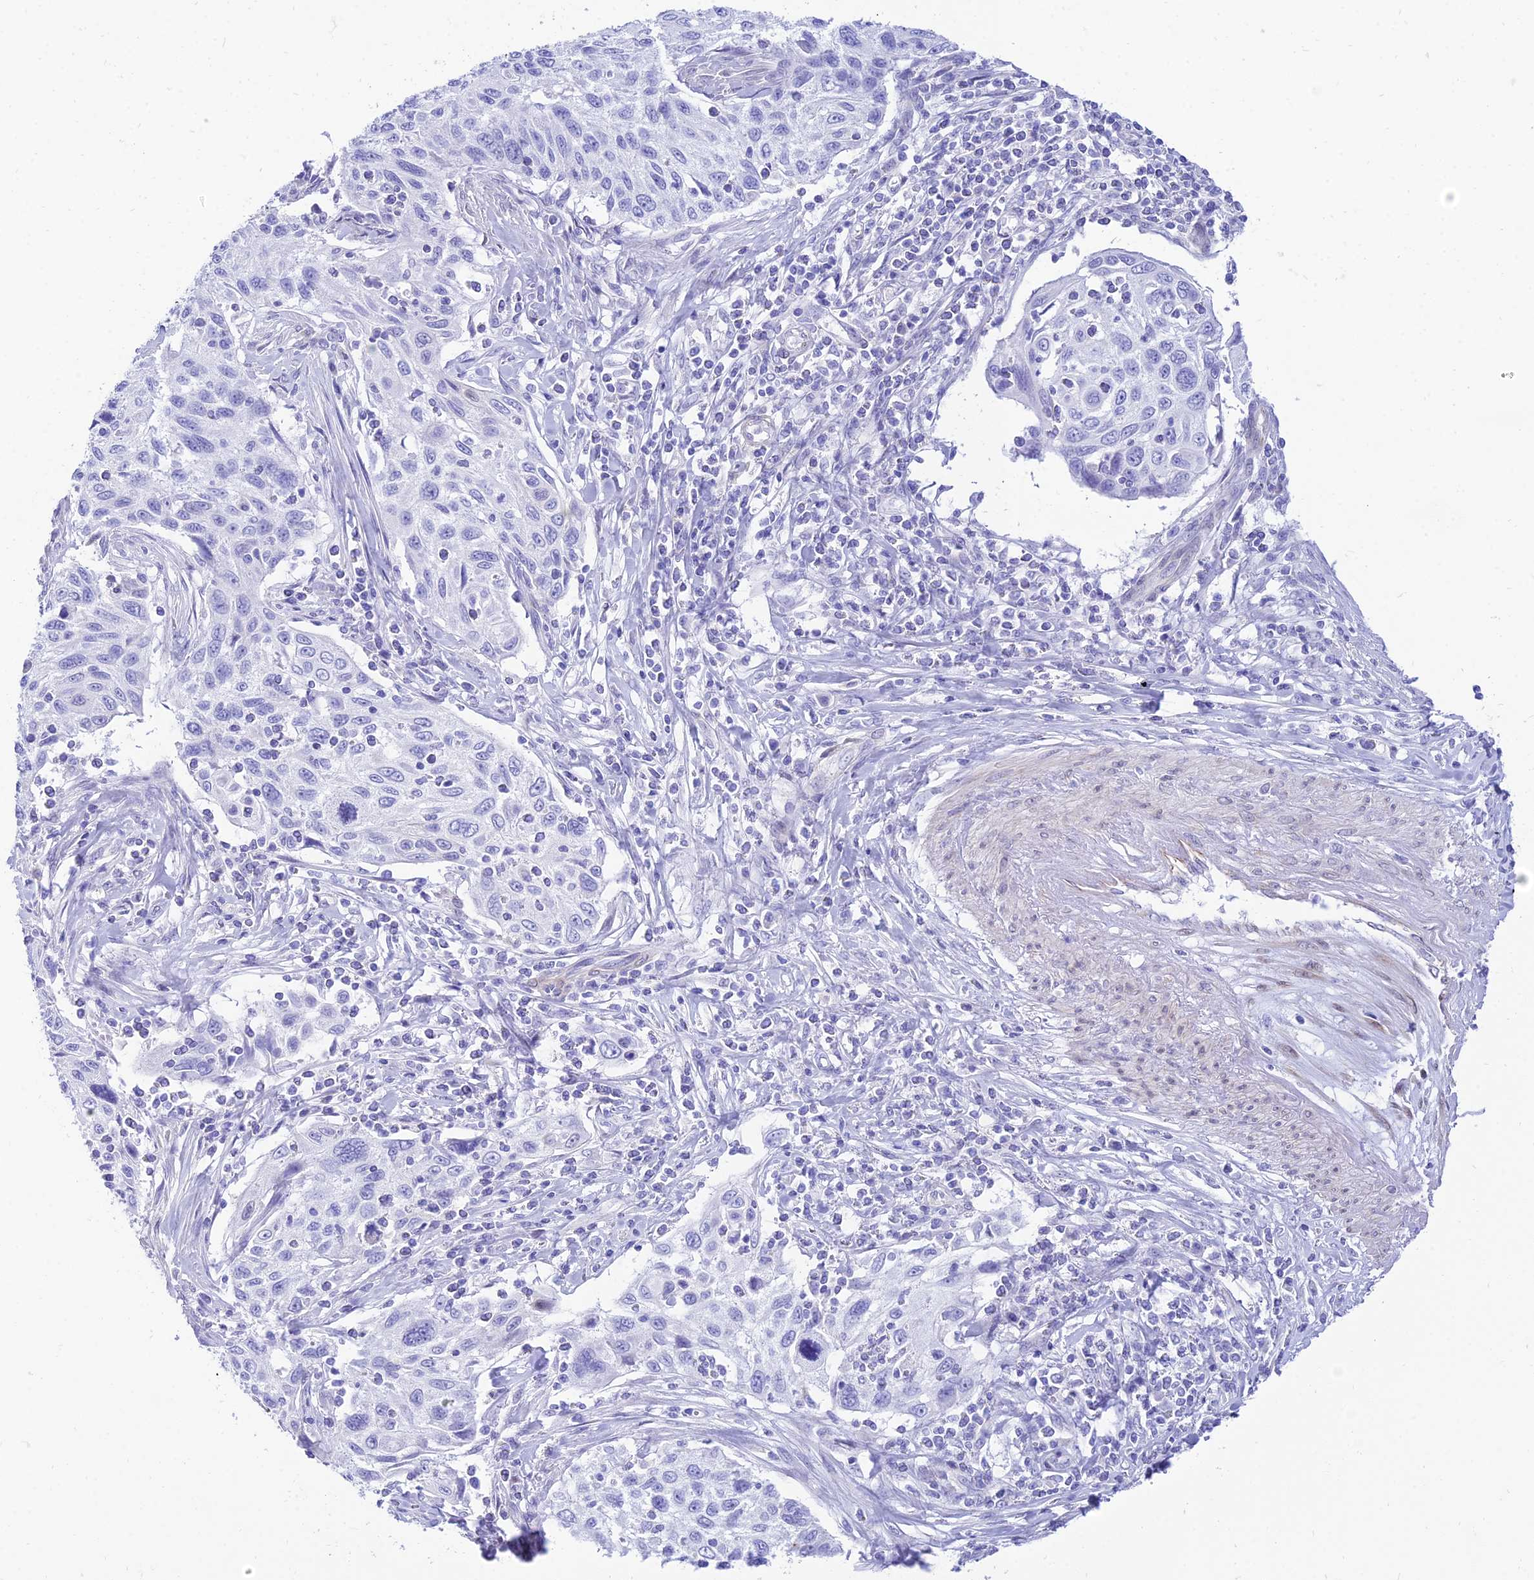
{"staining": {"intensity": "negative", "quantity": "none", "location": "none"}, "tissue": "cervical cancer", "cell_type": "Tumor cells", "image_type": "cancer", "snomed": [{"axis": "morphology", "description": "Squamous cell carcinoma, NOS"}, {"axis": "topography", "description": "Cervix"}], "caption": "The image displays no significant expression in tumor cells of cervical cancer (squamous cell carcinoma).", "gene": "TAC3", "patient": {"sex": "female", "age": 70}}